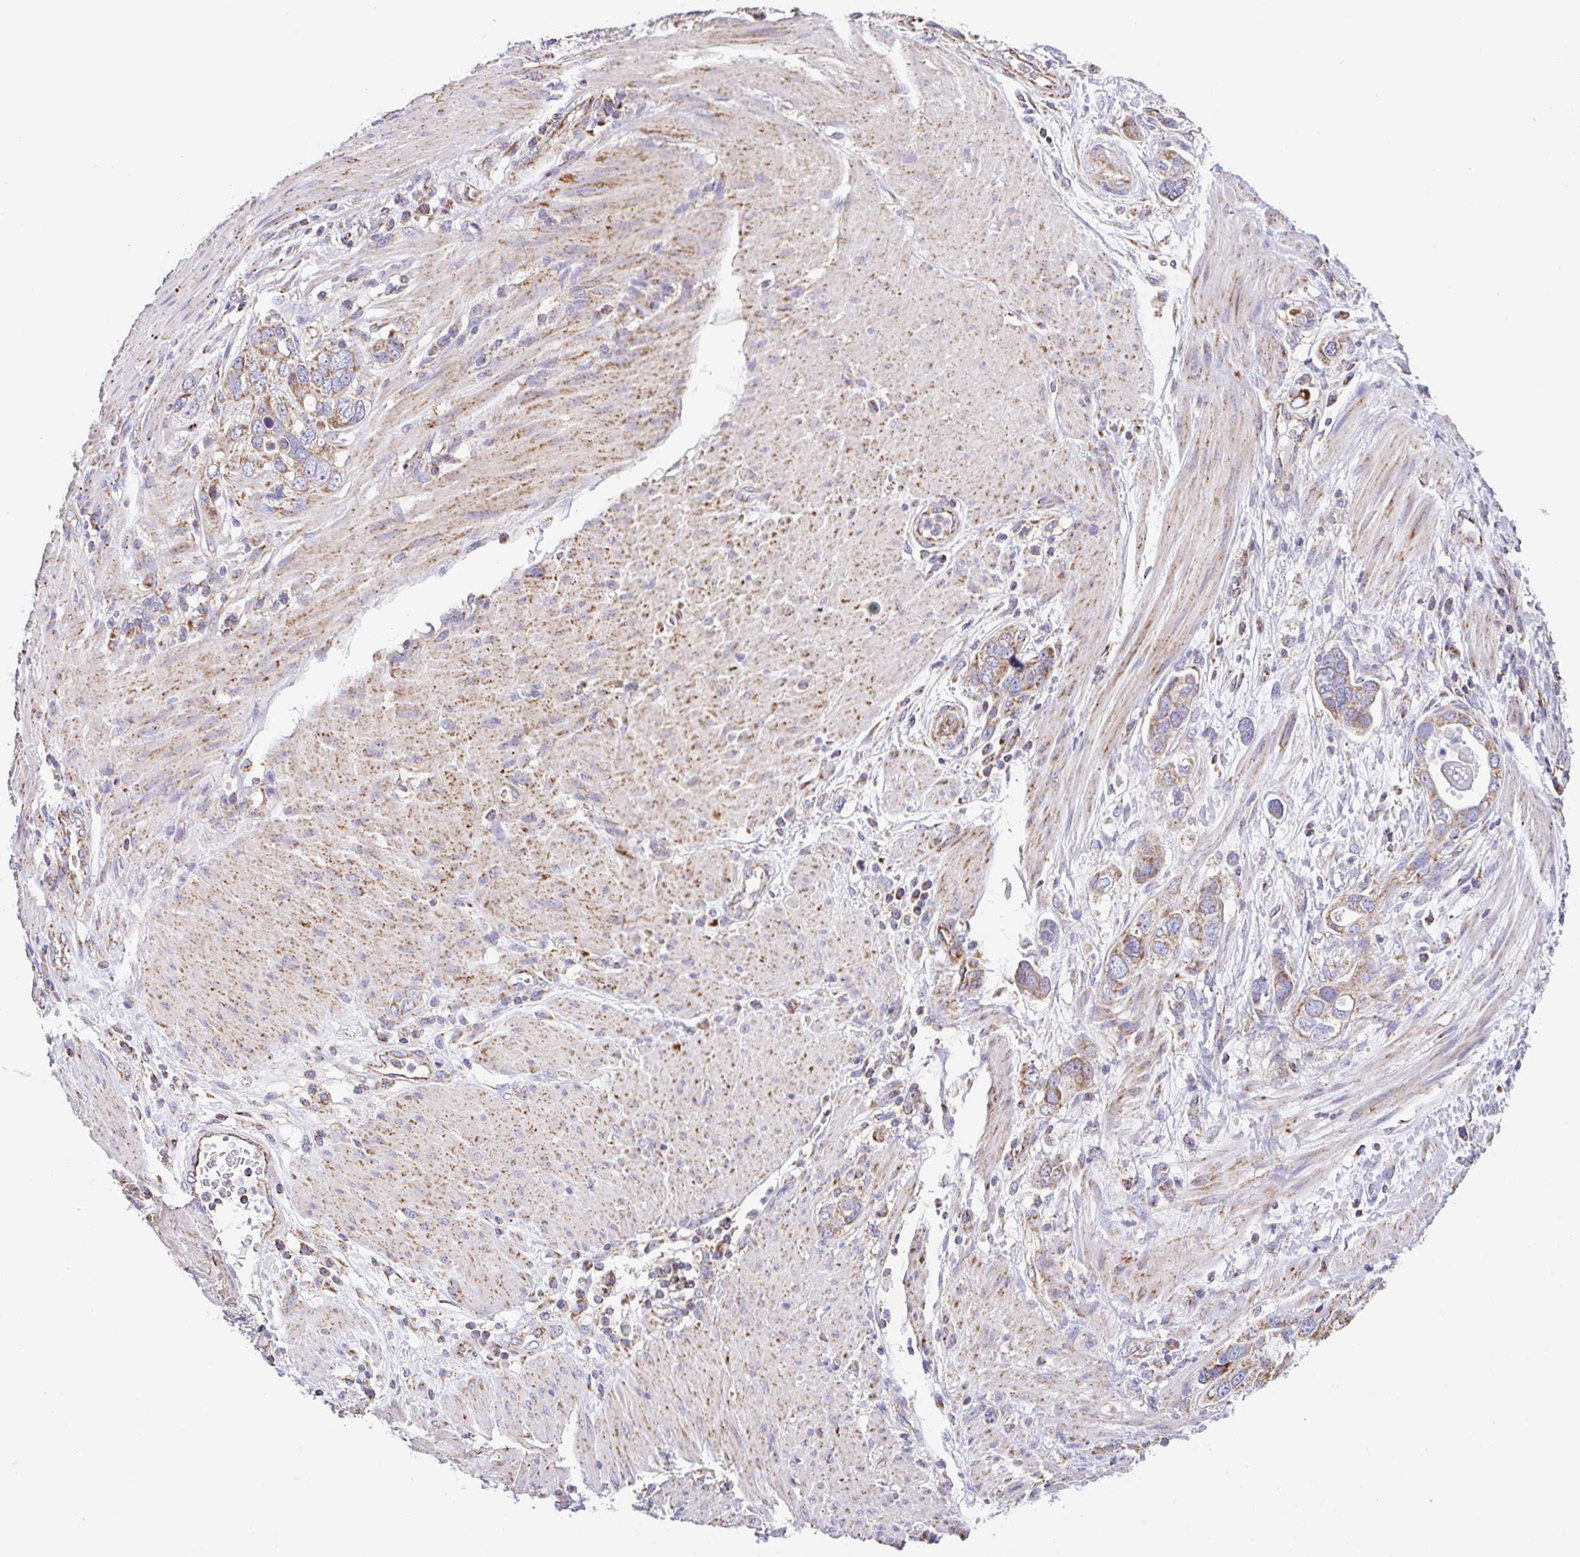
{"staining": {"intensity": "moderate", "quantity": ">75%", "location": "cytoplasmic/membranous"}, "tissue": "stomach cancer", "cell_type": "Tumor cells", "image_type": "cancer", "snomed": [{"axis": "morphology", "description": "Adenocarcinoma, NOS"}, {"axis": "topography", "description": "Stomach, lower"}], "caption": "About >75% of tumor cells in human stomach adenocarcinoma exhibit moderate cytoplasmic/membranous protein expression as visualized by brown immunohistochemical staining.", "gene": "GINM1", "patient": {"sex": "female", "age": 93}}